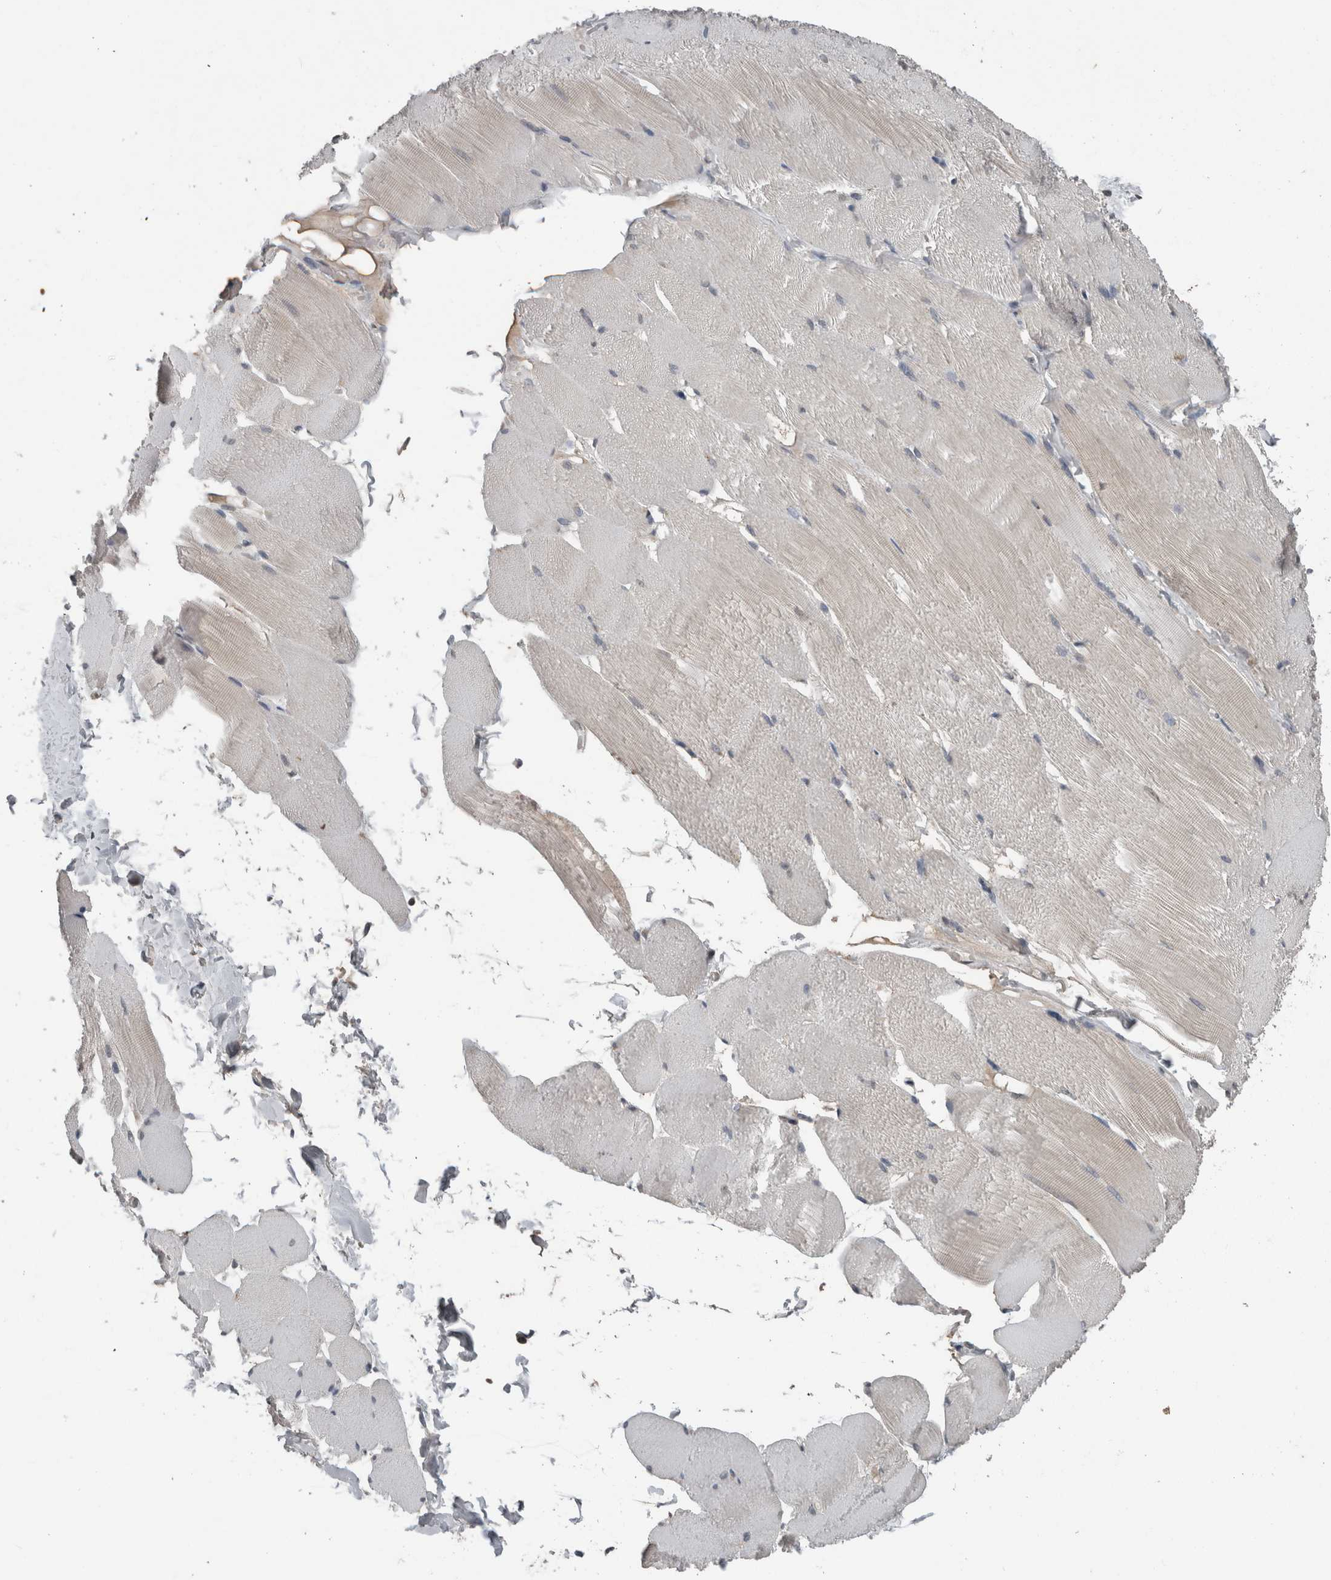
{"staining": {"intensity": "negative", "quantity": "none", "location": "none"}, "tissue": "skeletal muscle", "cell_type": "Myocytes", "image_type": "normal", "snomed": [{"axis": "morphology", "description": "Normal tissue, NOS"}, {"axis": "topography", "description": "Skin"}, {"axis": "topography", "description": "Skeletal muscle"}], "caption": "Immunohistochemistry photomicrograph of normal human skeletal muscle stained for a protein (brown), which demonstrates no staining in myocytes. Brightfield microscopy of IHC stained with DAB (3,3'-diaminobenzidine) (brown) and hematoxylin (blue), captured at high magnification.", "gene": "MAFF", "patient": {"sex": "male", "age": 83}}